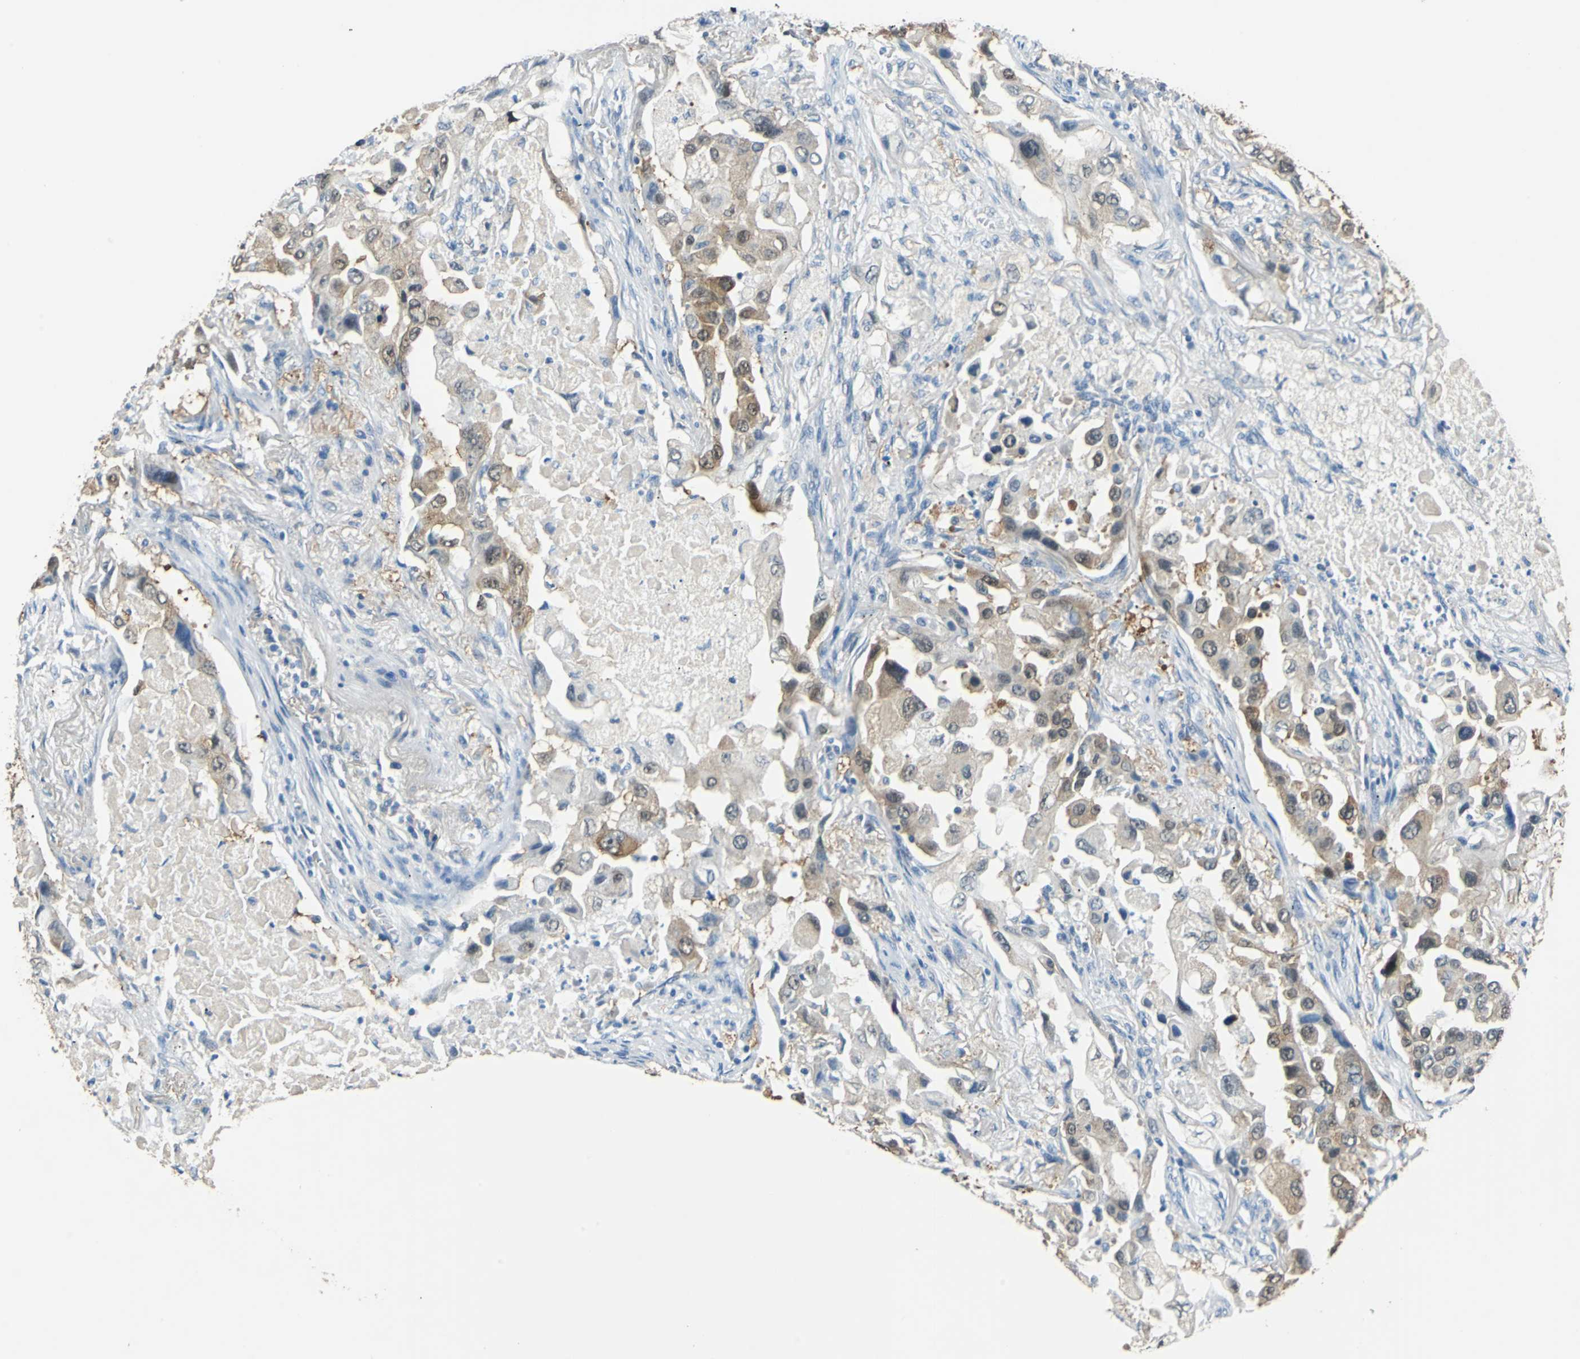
{"staining": {"intensity": "moderate", "quantity": ">75%", "location": "cytoplasmic/membranous"}, "tissue": "lung cancer", "cell_type": "Tumor cells", "image_type": "cancer", "snomed": [{"axis": "morphology", "description": "Adenocarcinoma, NOS"}, {"axis": "topography", "description": "Lung"}], "caption": "Immunohistochemical staining of human lung adenocarcinoma exhibits medium levels of moderate cytoplasmic/membranous protein staining in approximately >75% of tumor cells. The protein of interest is shown in brown color, while the nuclei are stained blue.", "gene": "FKBP4", "patient": {"sex": "female", "age": 65}}